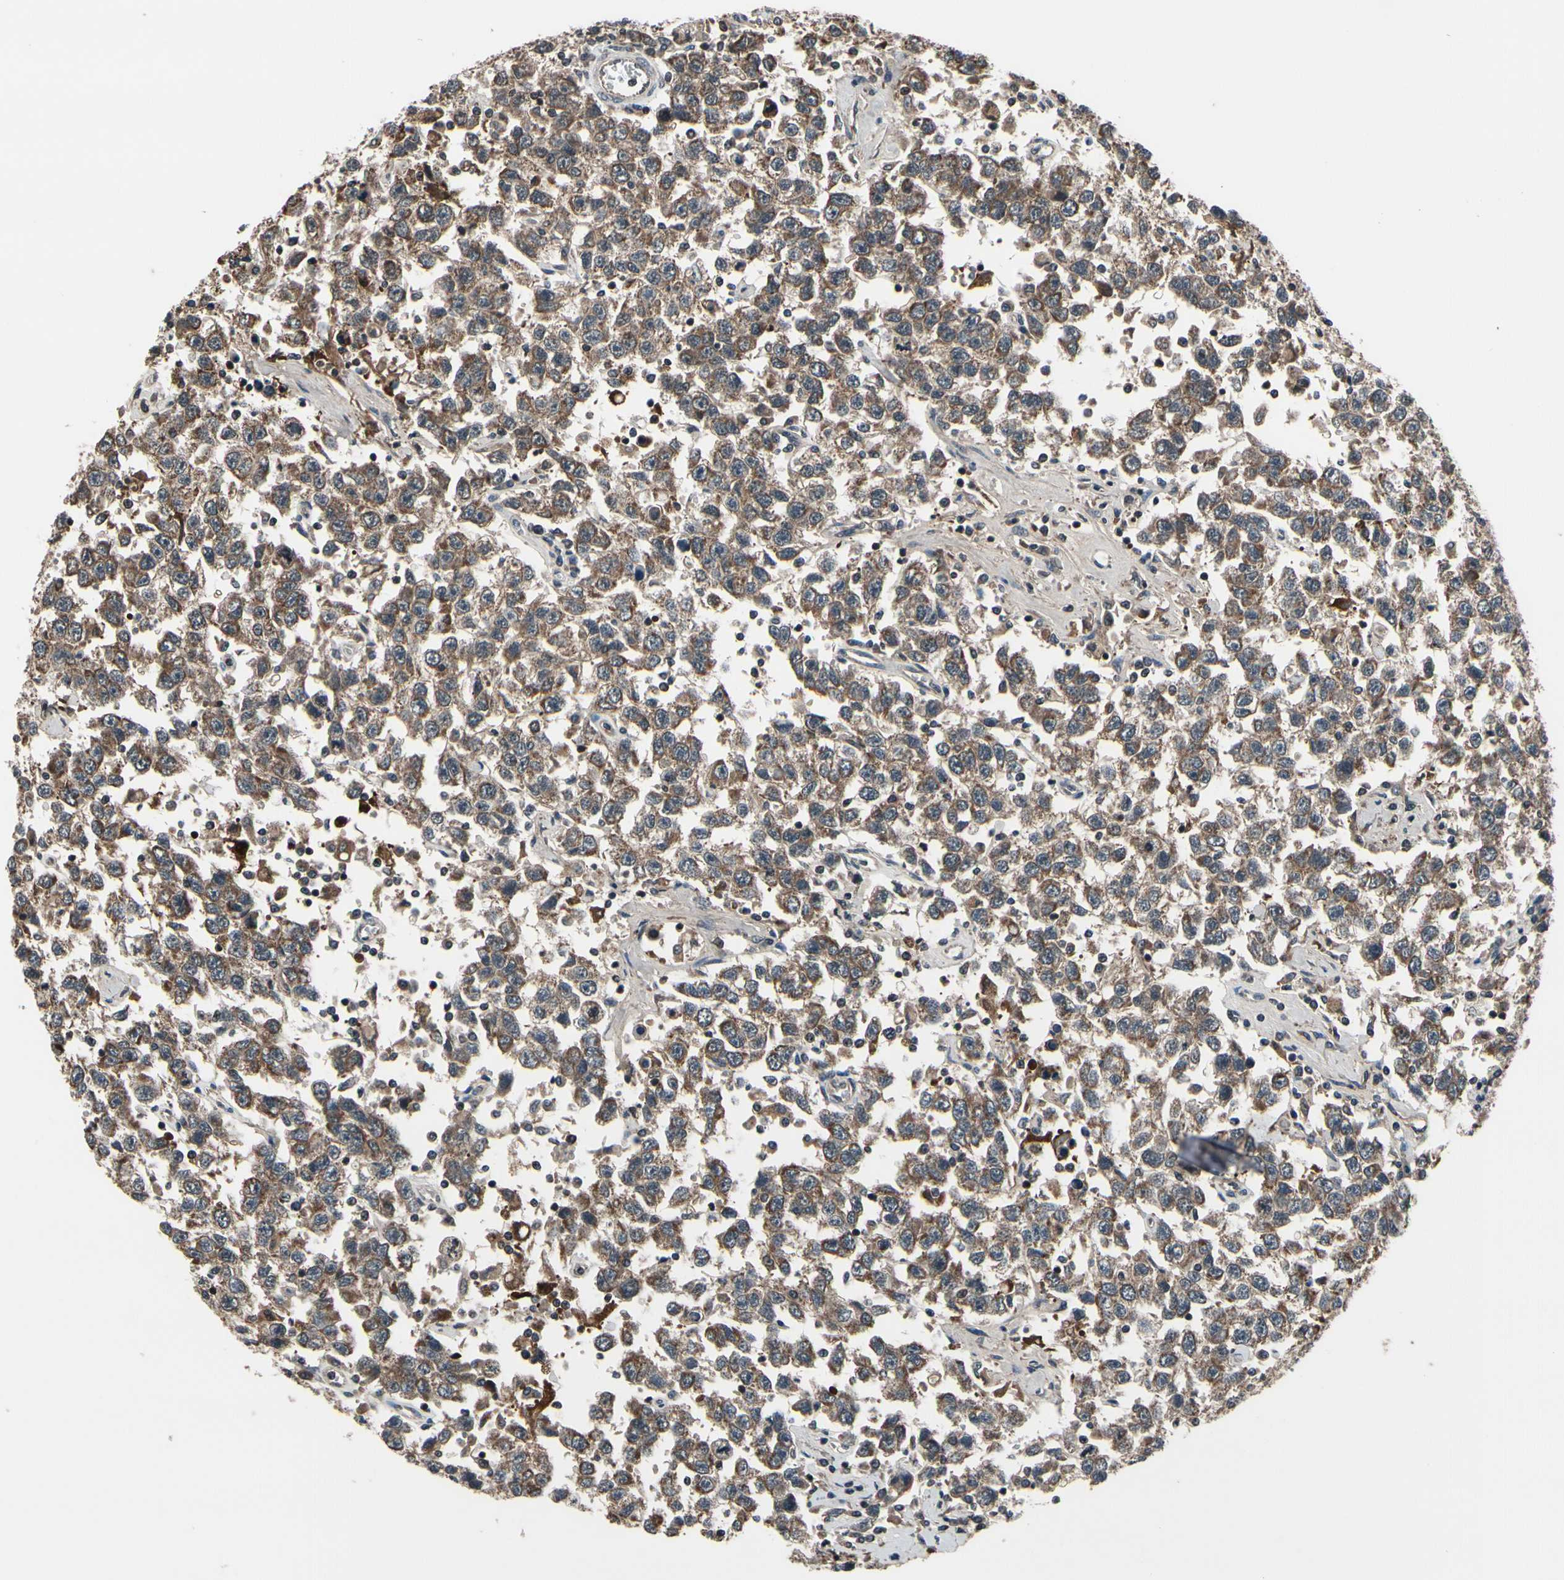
{"staining": {"intensity": "moderate", "quantity": ">75%", "location": "cytoplasmic/membranous"}, "tissue": "testis cancer", "cell_type": "Tumor cells", "image_type": "cancer", "snomed": [{"axis": "morphology", "description": "Seminoma, NOS"}, {"axis": "topography", "description": "Testis"}], "caption": "Moderate cytoplasmic/membranous expression for a protein is seen in approximately >75% of tumor cells of seminoma (testis) using IHC.", "gene": "MBTPS2", "patient": {"sex": "male", "age": 41}}